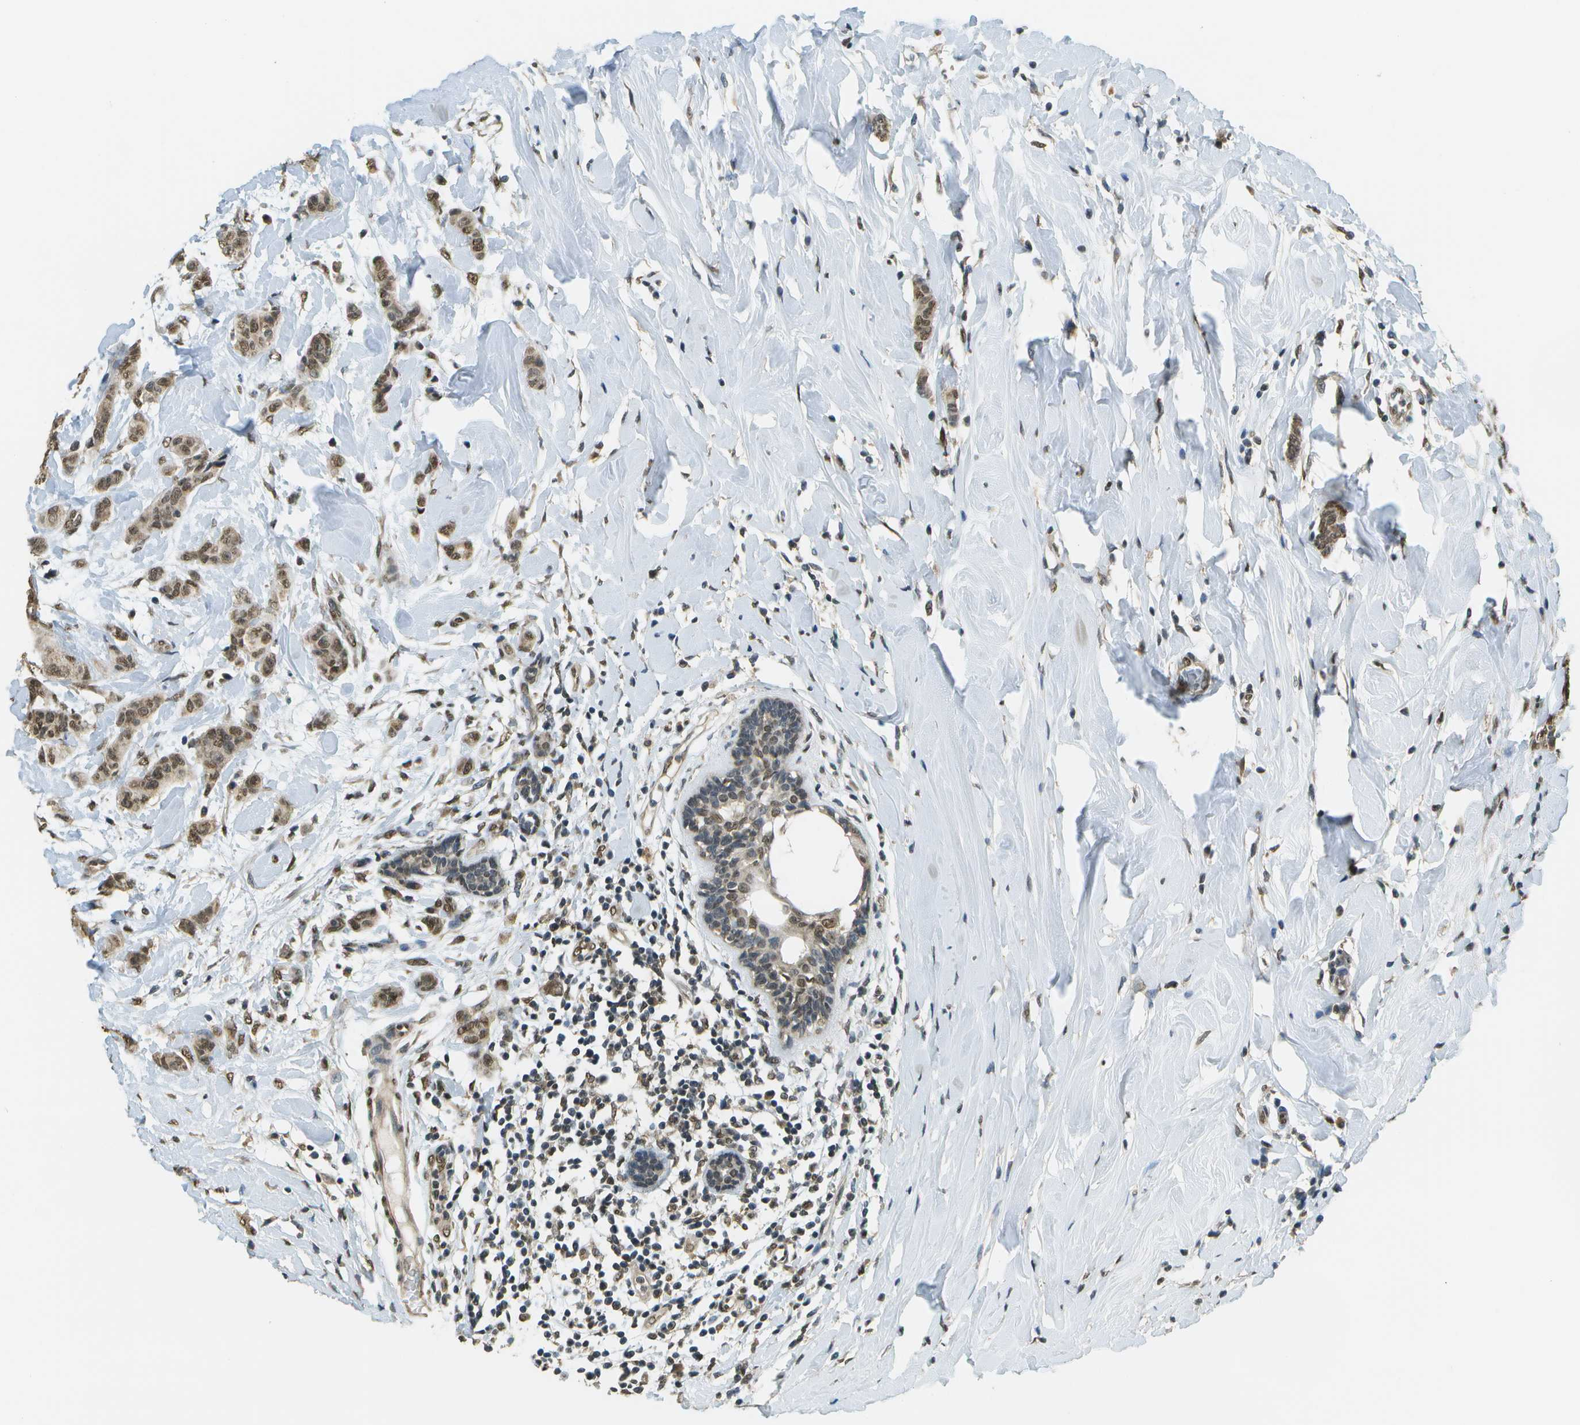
{"staining": {"intensity": "moderate", "quantity": ">75%", "location": "cytoplasmic/membranous,nuclear"}, "tissue": "breast cancer", "cell_type": "Tumor cells", "image_type": "cancer", "snomed": [{"axis": "morphology", "description": "Normal tissue, NOS"}, {"axis": "morphology", "description": "Duct carcinoma"}, {"axis": "topography", "description": "Breast"}], "caption": "Human breast invasive ductal carcinoma stained with a protein marker demonstrates moderate staining in tumor cells.", "gene": "ABL2", "patient": {"sex": "female", "age": 40}}